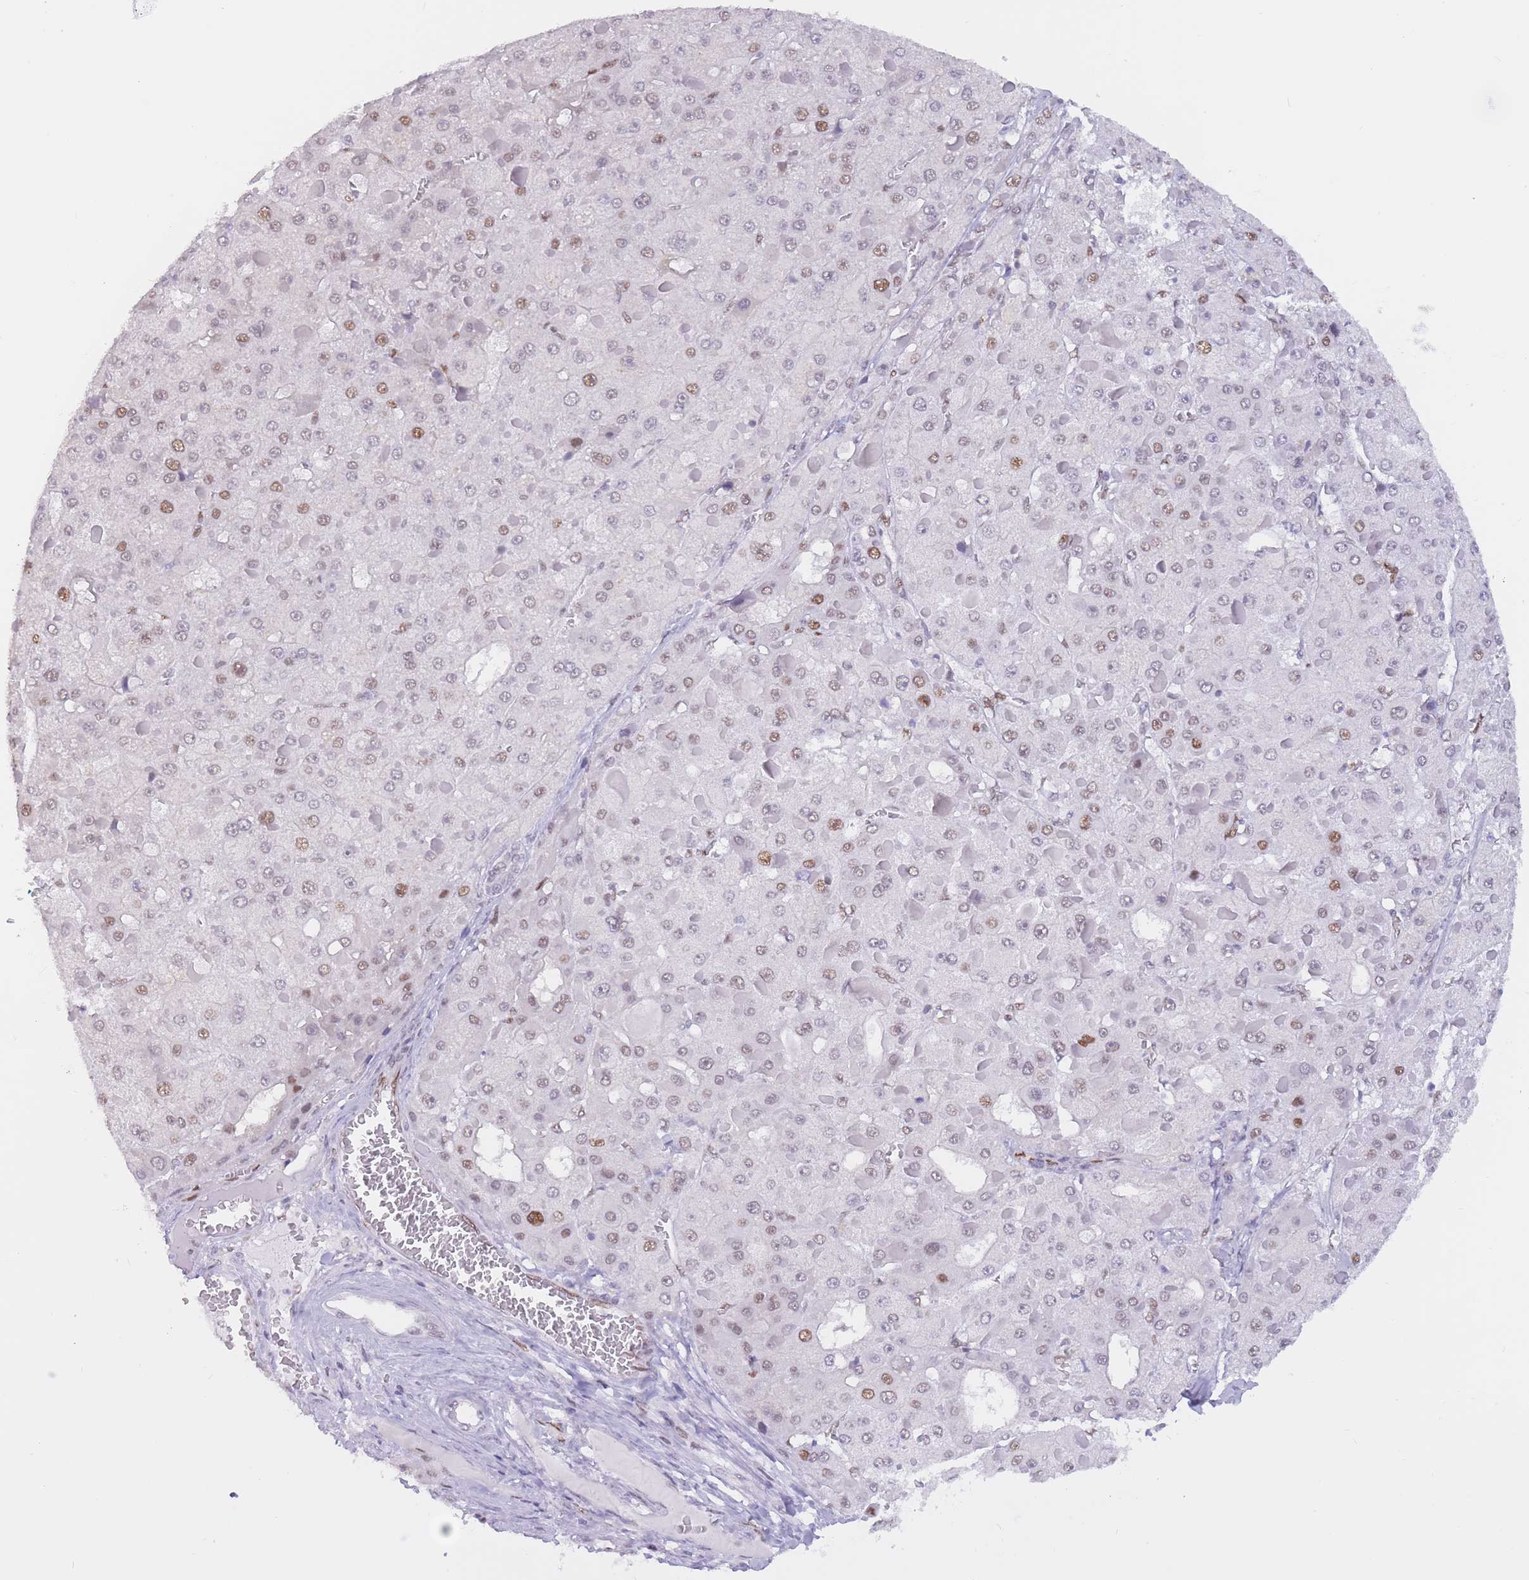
{"staining": {"intensity": "strong", "quantity": "<25%", "location": "nuclear"}, "tissue": "liver cancer", "cell_type": "Tumor cells", "image_type": "cancer", "snomed": [{"axis": "morphology", "description": "Carcinoma, Hepatocellular, NOS"}, {"axis": "topography", "description": "Liver"}], "caption": "Protein expression analysis of human liver hepatocellular carcinoma reveals strong nuclear expression in about <25% of tumor cells.", "gene": "NASP", "patient": {"sex": "female", "age": 73}}